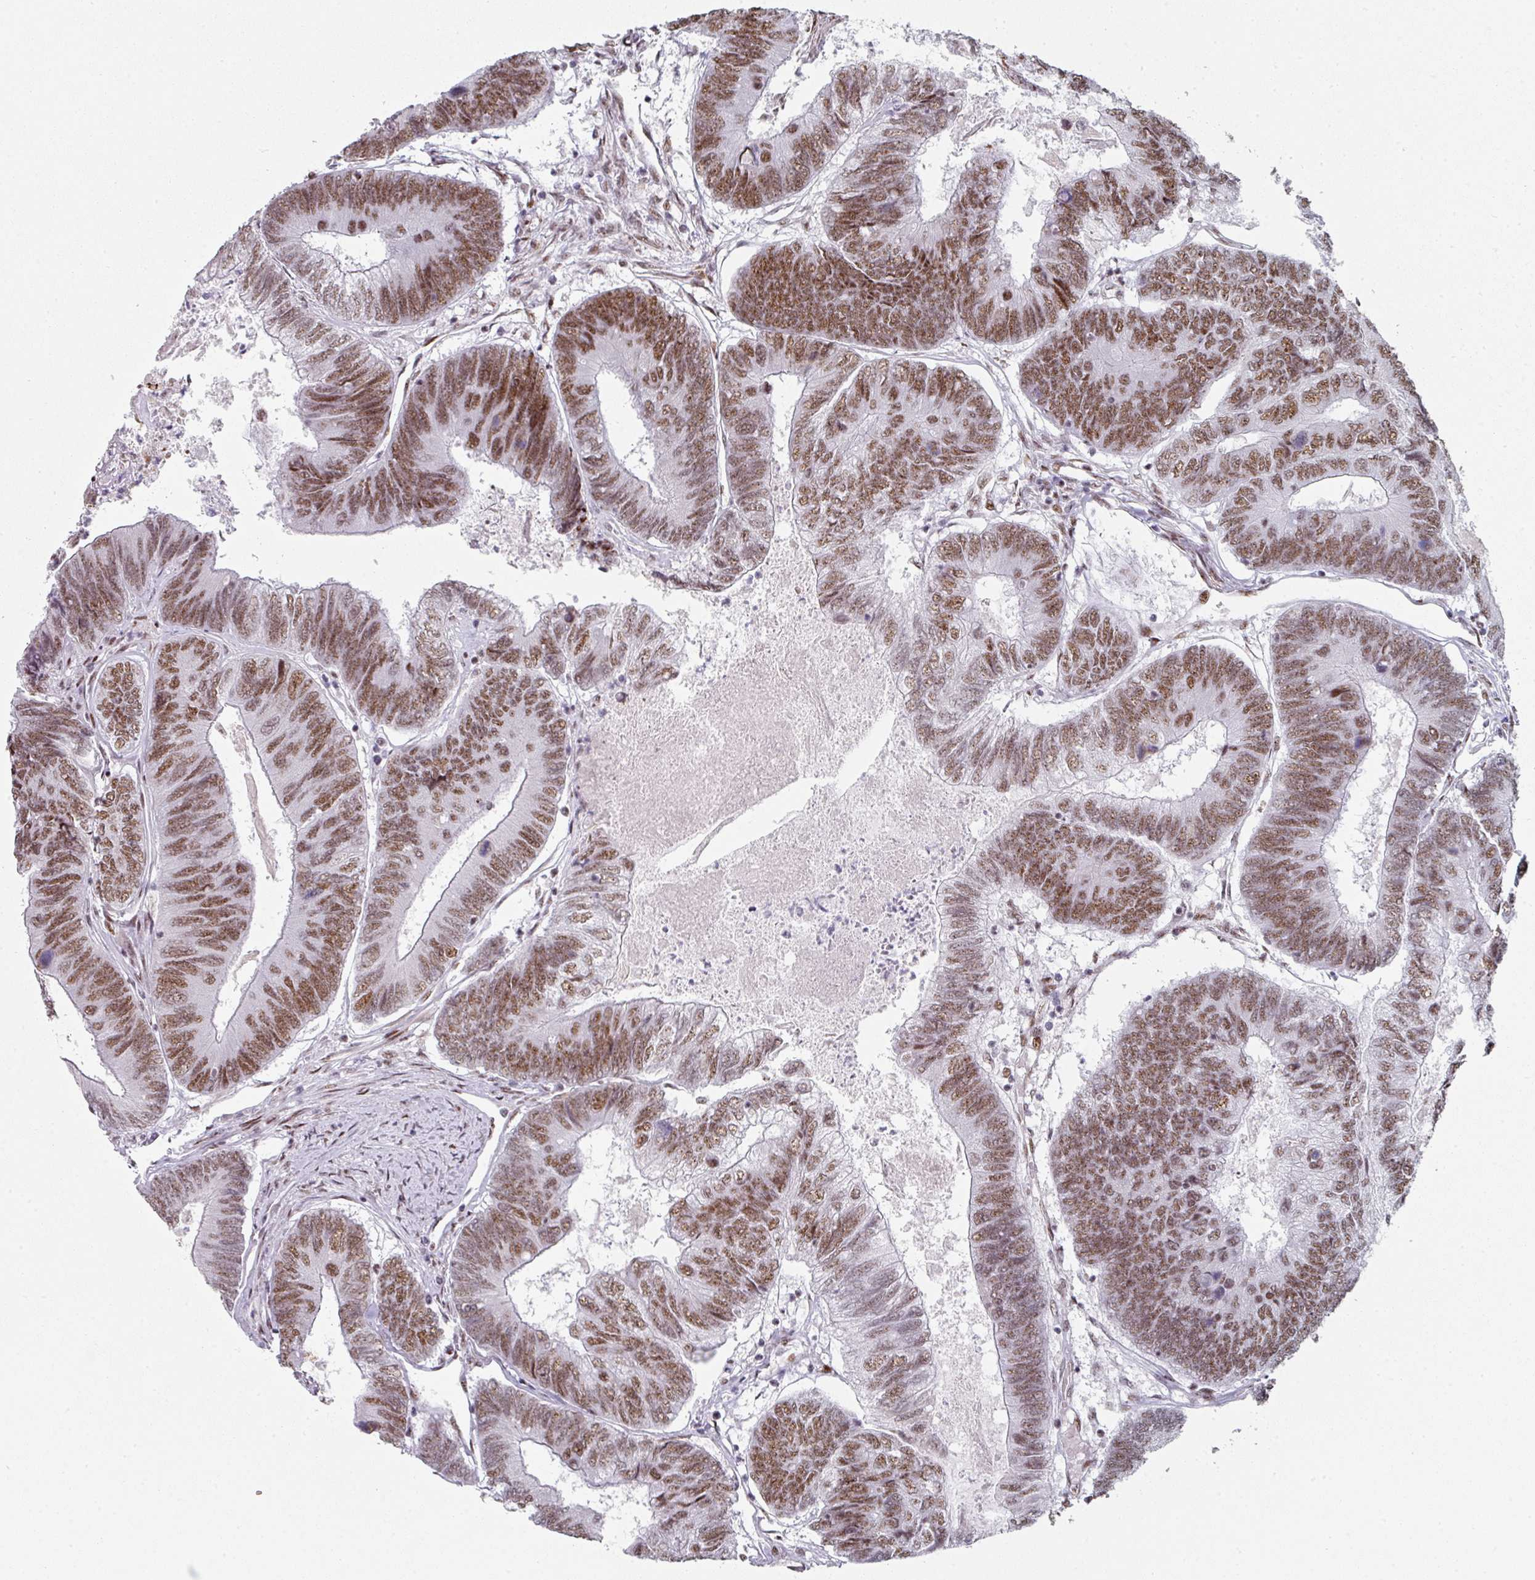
{"staining": {"intensity": "moderate", "quantity": ">75%", "location": "nuclear"}, "tissue": "colorectal cancer", "cell_type": "Tumor cells", "image_type": "cancer", "snomed": [{"axis": "morphology", "description": "Adenocarcinoma, NOS"}, {"axis": "topography", "description": "Colon"}], "caption": "Immunohistochemical staining of adenocarcinoma (colorectal) demonstrates medium levels of moderate nuclear expression in about >75% of tumor cells.", "gene": "SF3B5", "patient": {"sex": "female", "age": 67}}